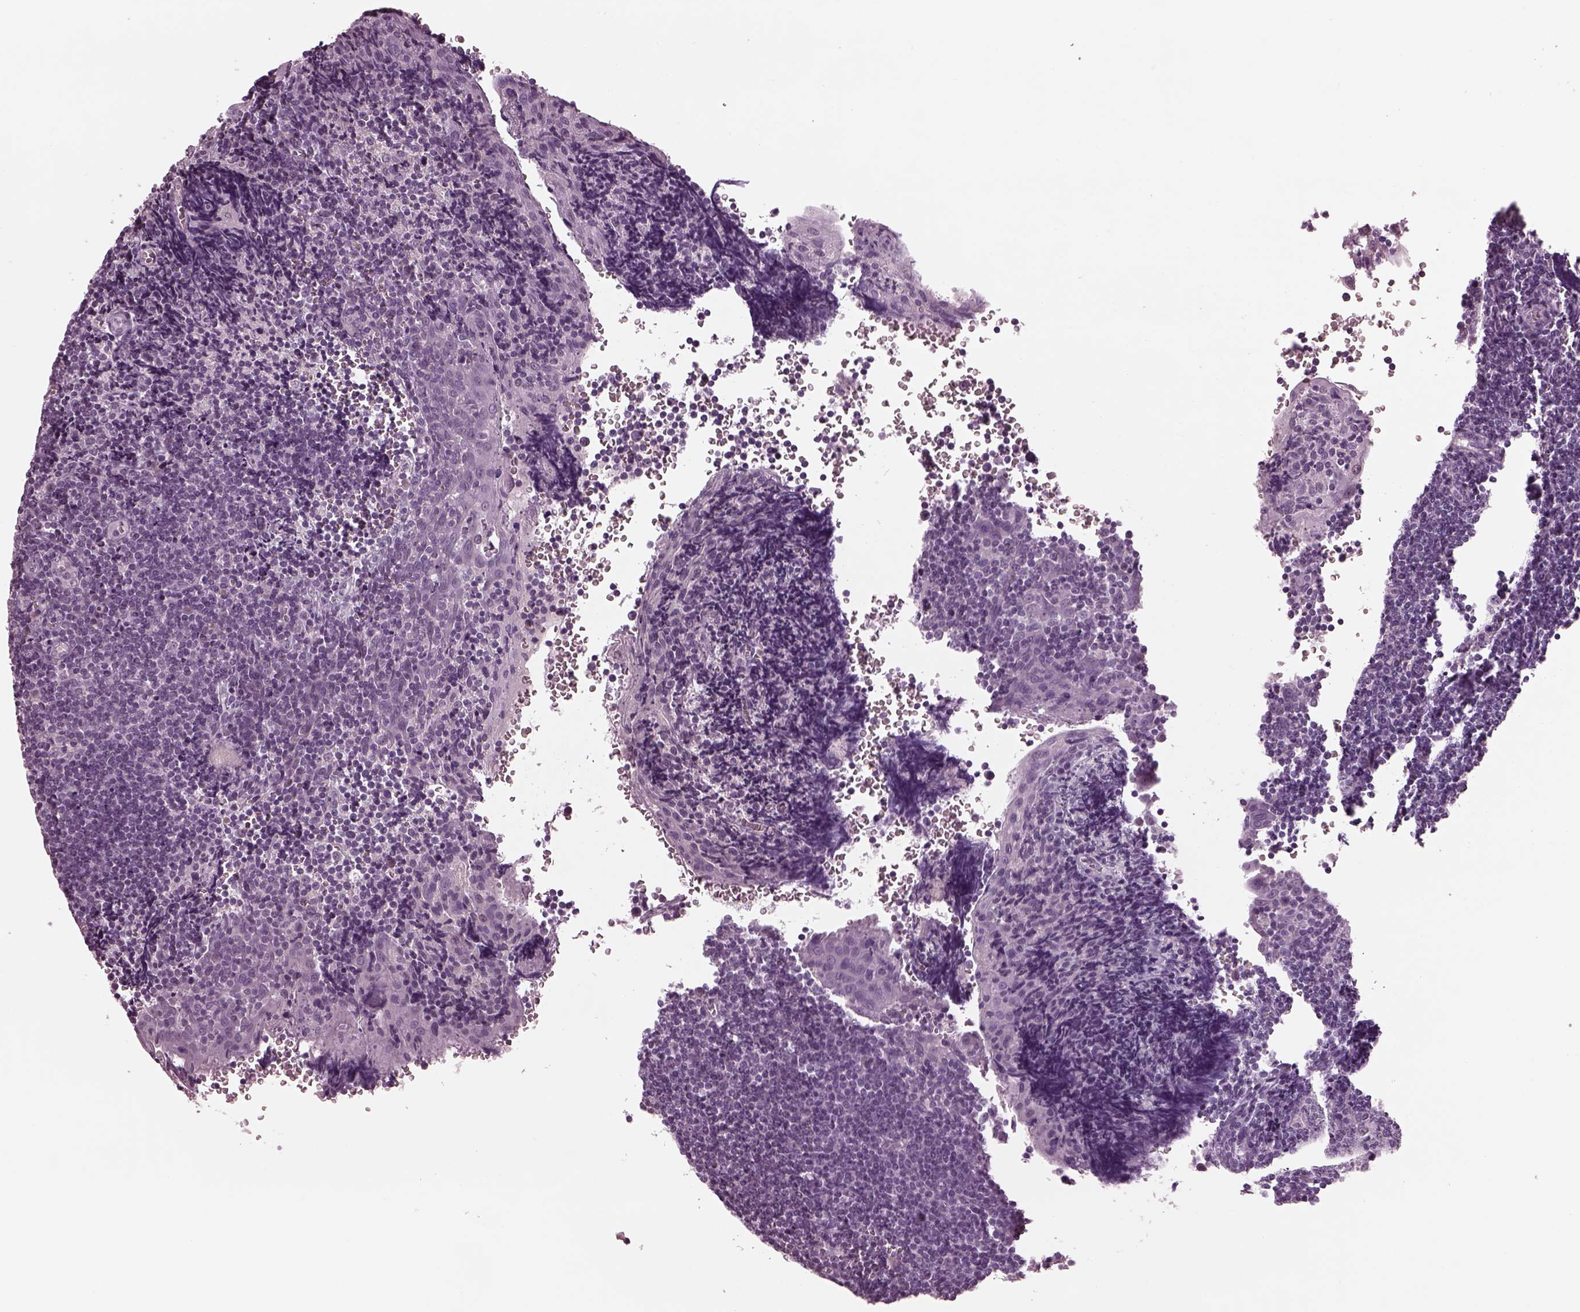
{"staining": {"intensity": "negative", "quantity": "none", "location": "none"}, "tissue": "tonsil", "cell_type": "Germinal center cells", "image_type": "normal", "snomed": [{"axis": "morphology", "description": "Normal tissue, NOS"}, {"axis": "morphology", "description": "Inflammation, NOS"}, {"axis": "topography", "description": "Tonsil"}], "caption": "High power microscopy histopathology image of an IHC image of normal tonsil, revealing no significant positivity in germinal center cells. Brightfield microscopy of IHC stained with DAB (brown) and hematoxylin (blue), captured at high magnification.", "gene": "CLCN4", "patient": {"sex": "female", "age": 31}}